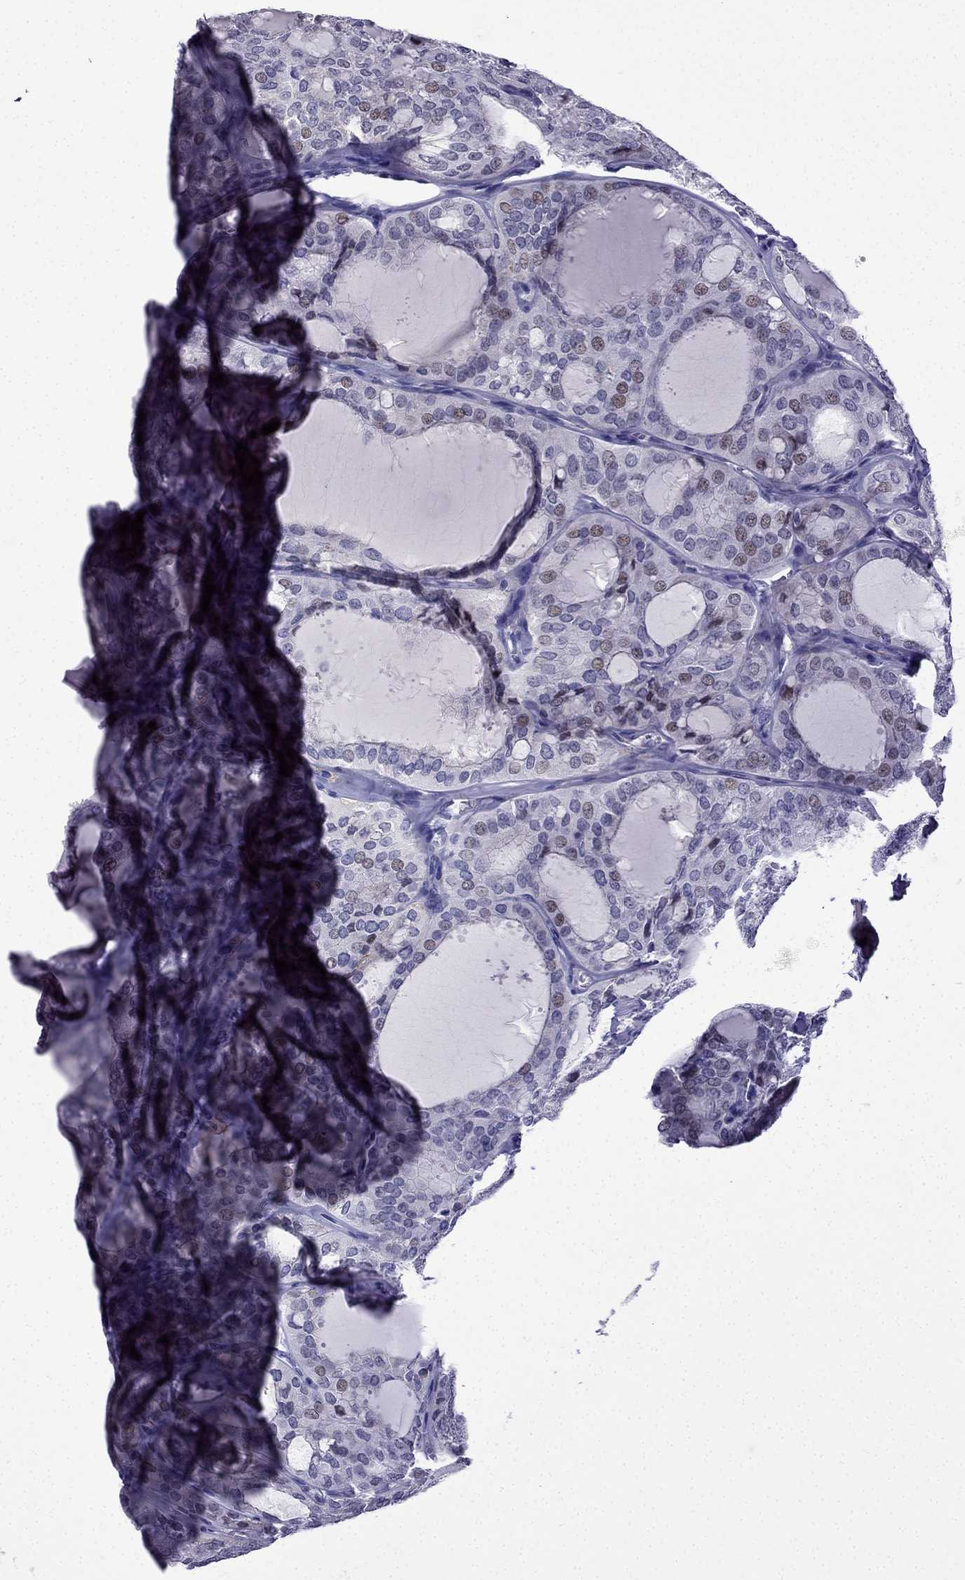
{"staining": {"intensity": "weak", "quantity": "<25%", "location": "nuclear"}, "tissue": "thyroid cancer", "cell_type": "Tumor cells", "image_type": "cancer", "snomed": [{"axis": "morphology", "description": "Follicular adenoma carcinoma, NOS"}, {"axis": "topography", "description": "Thyroid gland"}], "caption": "Tumor cells show no significant protein expression in thyroid cancer.", "gene": "TSSK4", "patient": {"sex": "male", "age": 75}}